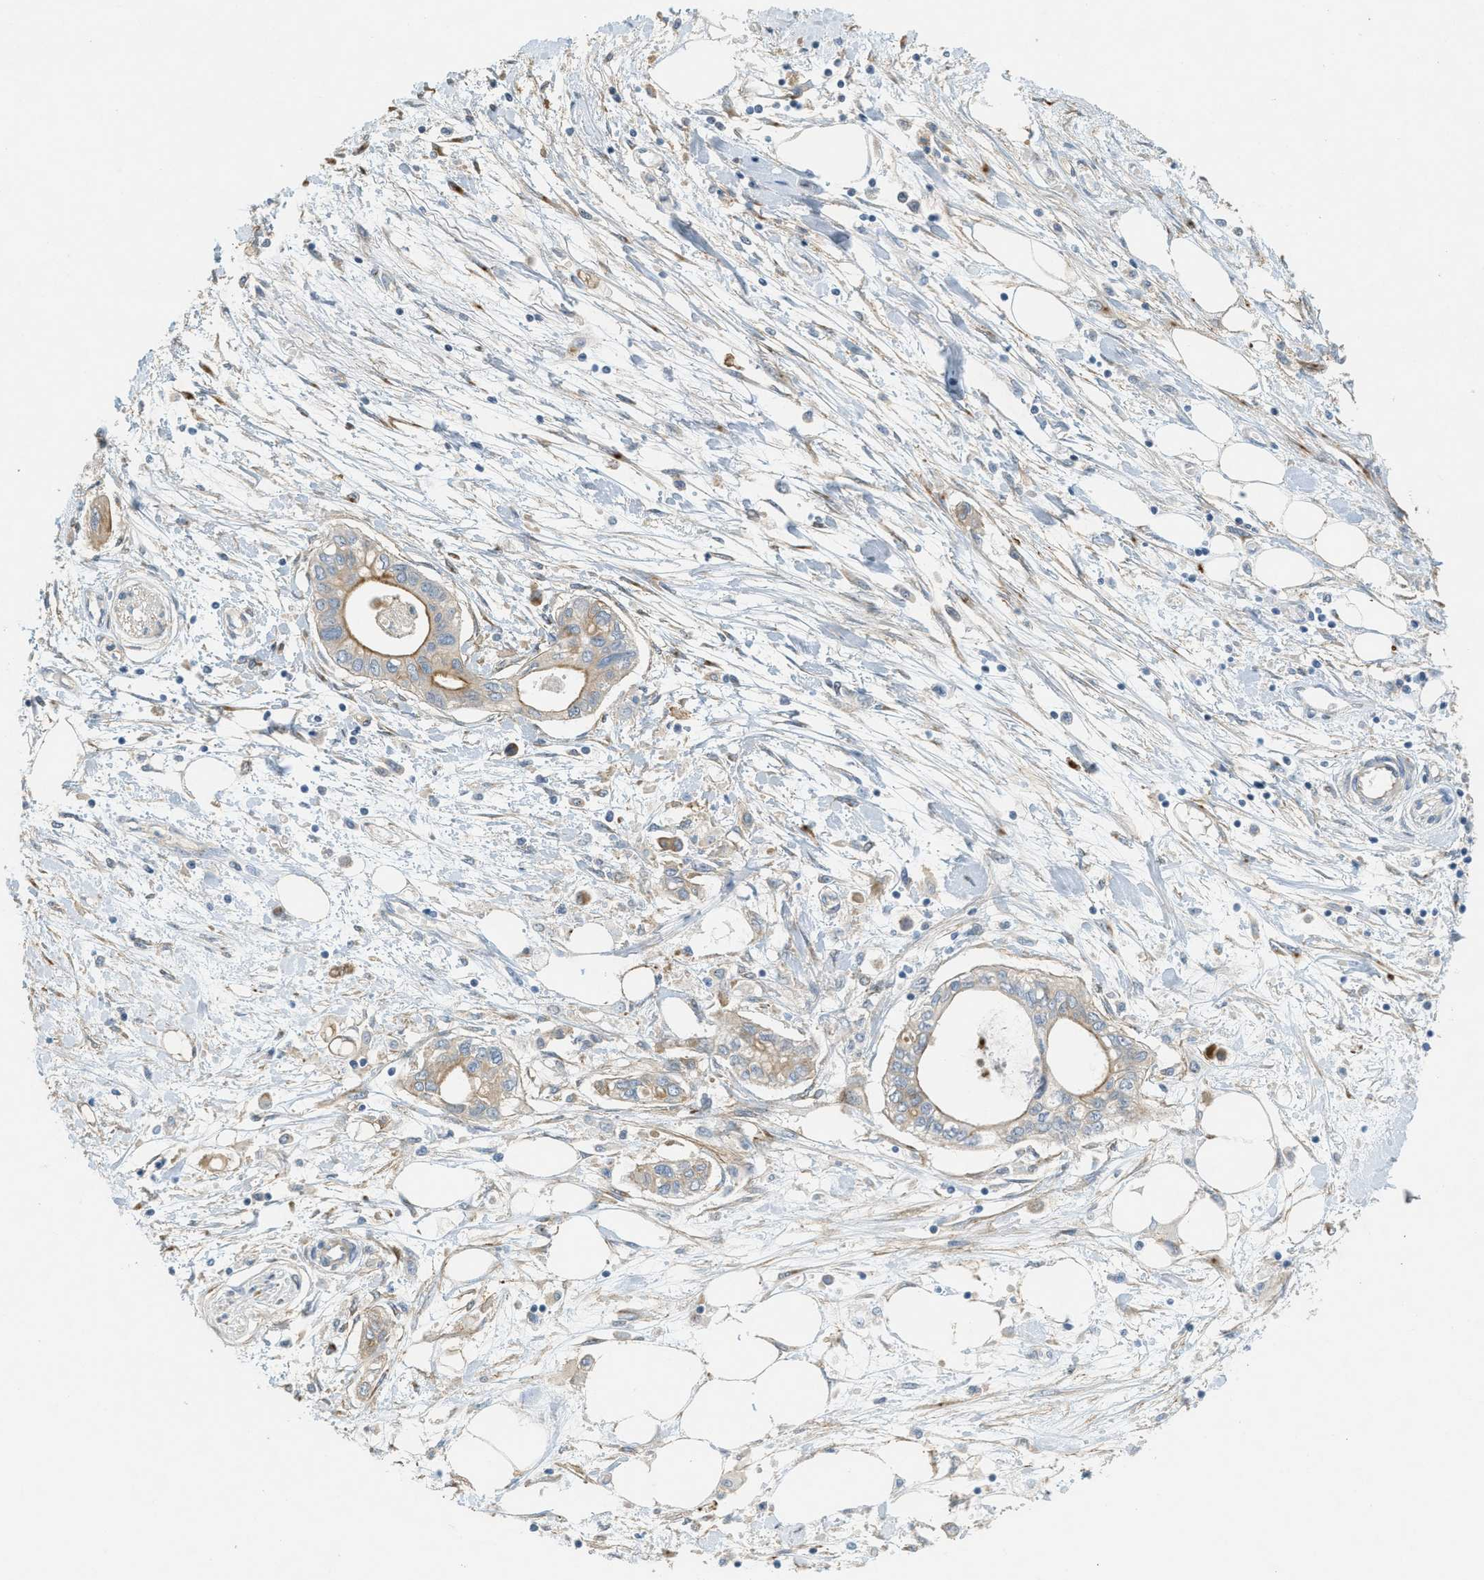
{"staining": {"intensity": "weak", "quantity": "<25%", "location": "cytoplasmic/membranous"}, "tissue": "pancreatic cancer", "cell_type": "Tumor cells", "image_type": "cancer", "snomed": [{"axis": "morphology", "description": "Adenocarcinoma, NOS"}, {"axis": "topography", "description": "Pancreas"}], "caption": "Human adenocarcinoma (pancreatic) stained for a protein using immunohistochemistry reveals no positivity in tumor cells.", "gene": "ADCY5", "patient": {"sex": "female", "age": 77}}